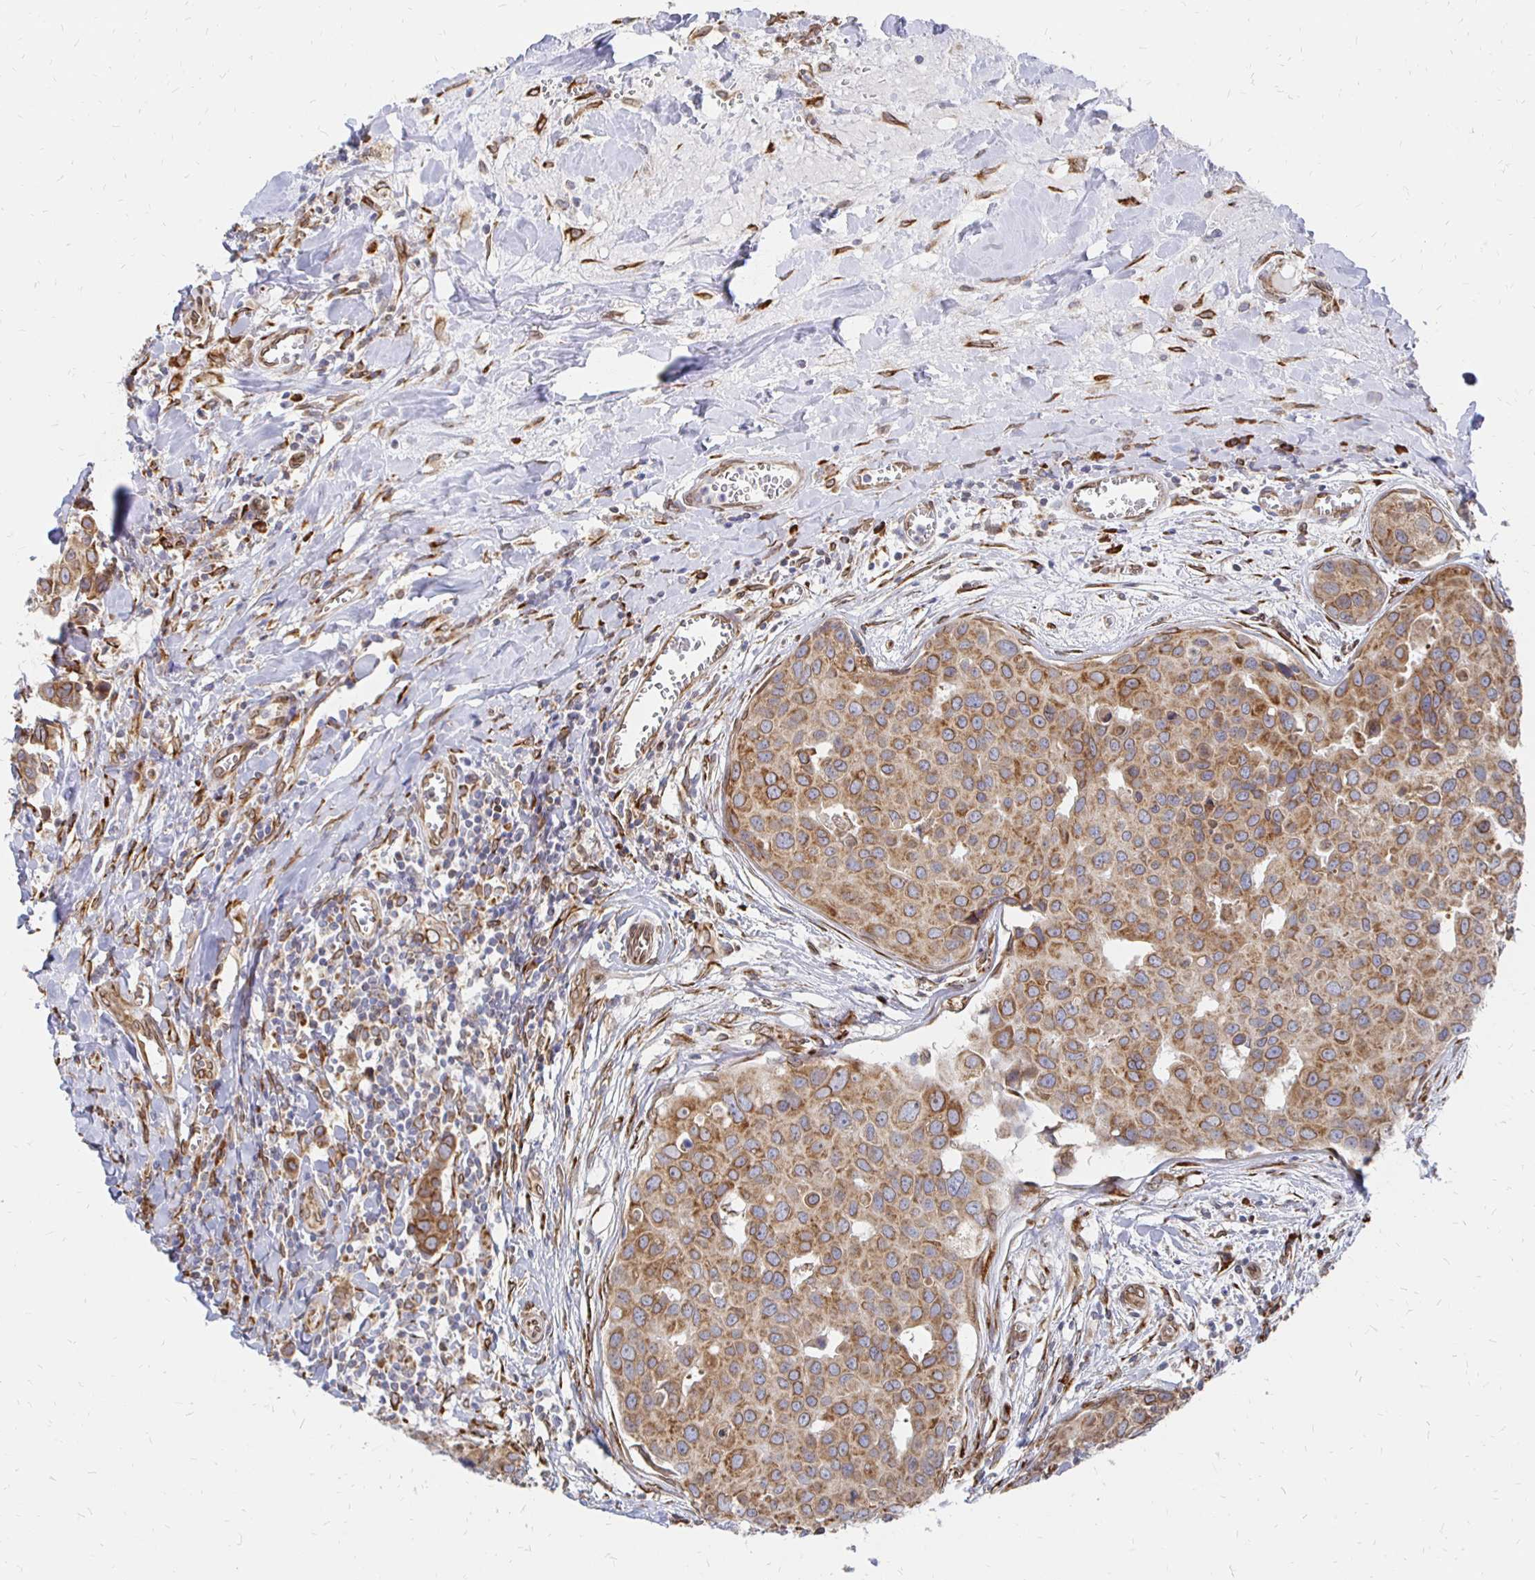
{"staining": {"intensity": "moderate", "quantity": ">75%", "location": "cytoplasmic/membranous,nuclear"}, "tissue": "breast cancer", "cell_type": "Tumor cells", "image_type": "cancer", "snomed": [{"axis": "morphology", "description": "Duct carcinoma"}, {"axis": "topography", "description": "Breast"}], "caption": "Protein expression by immunohistochemistry (IHC) exhibits moderate cytoplasmic/membranous and nuclear positivity in approximately >75% of tumor cells in breast cancer. Using DAB (brown) and hematoxylin (blue) stains, captured at high magnification using brightfield microscopy.", "gene": "PELI3", "patient": {"sex": "female", "age": 24}}